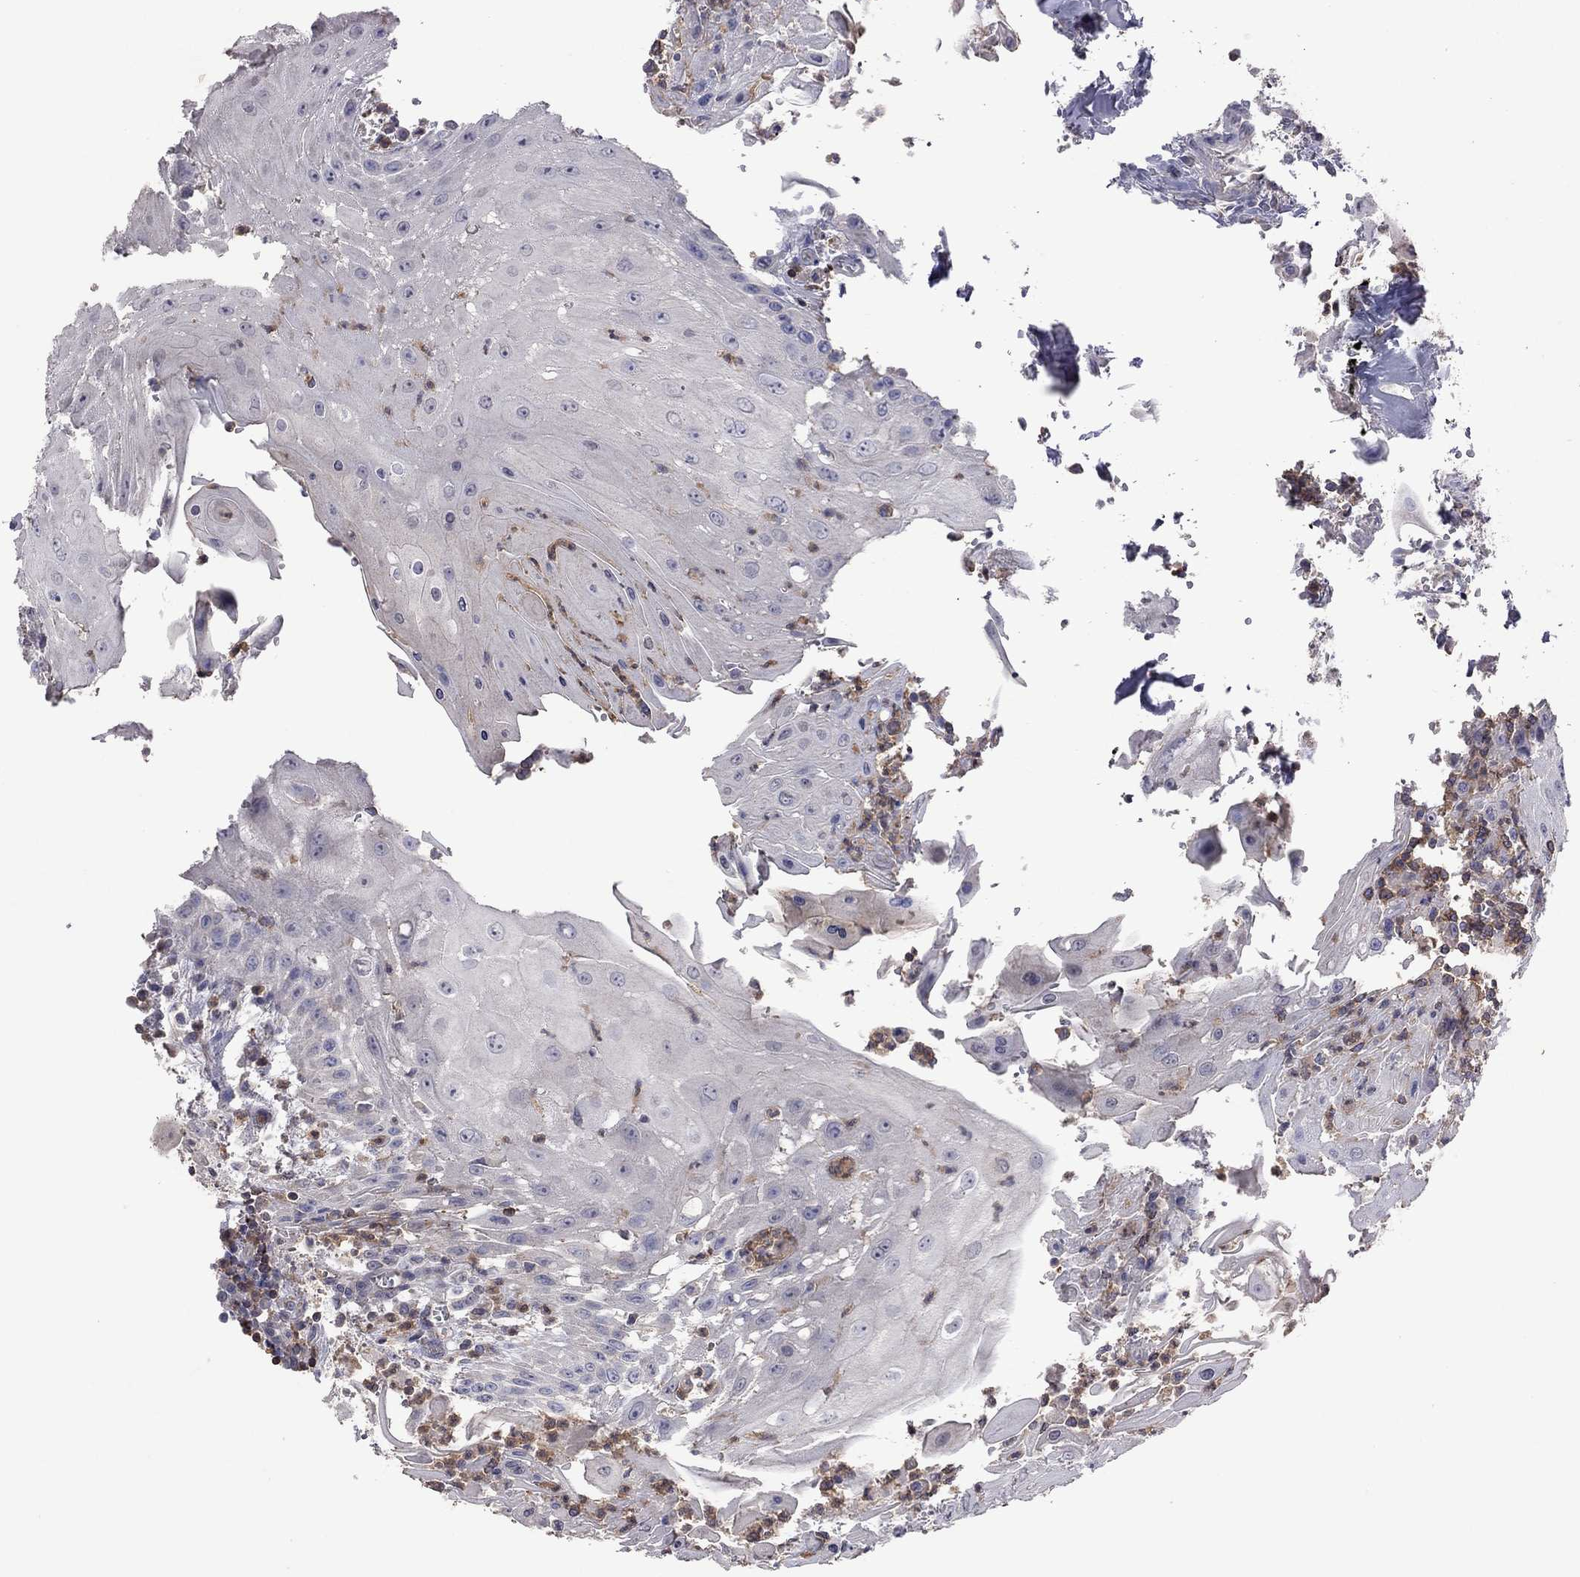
{"staining": {"intensity": "negative", "quantity": "none", "location": "none"}, "tissue": "head and neck cancer", "cell_type": "Tumor cells", "image_type": "cancer", "snomed": [{"axis": "morphology", "description": "Squamous cell carcinoma, NOS"}, {"axis": "topography", "description": "Oral tissue"}, {"axis": "topography", "description": "Head-Neck"}], "caption": "Tumor cells show no significant expression in squamous cell carcinoma (head and neck).", "gene": "IPCEF1", "patient": {"sex": "male", "age": 58}}